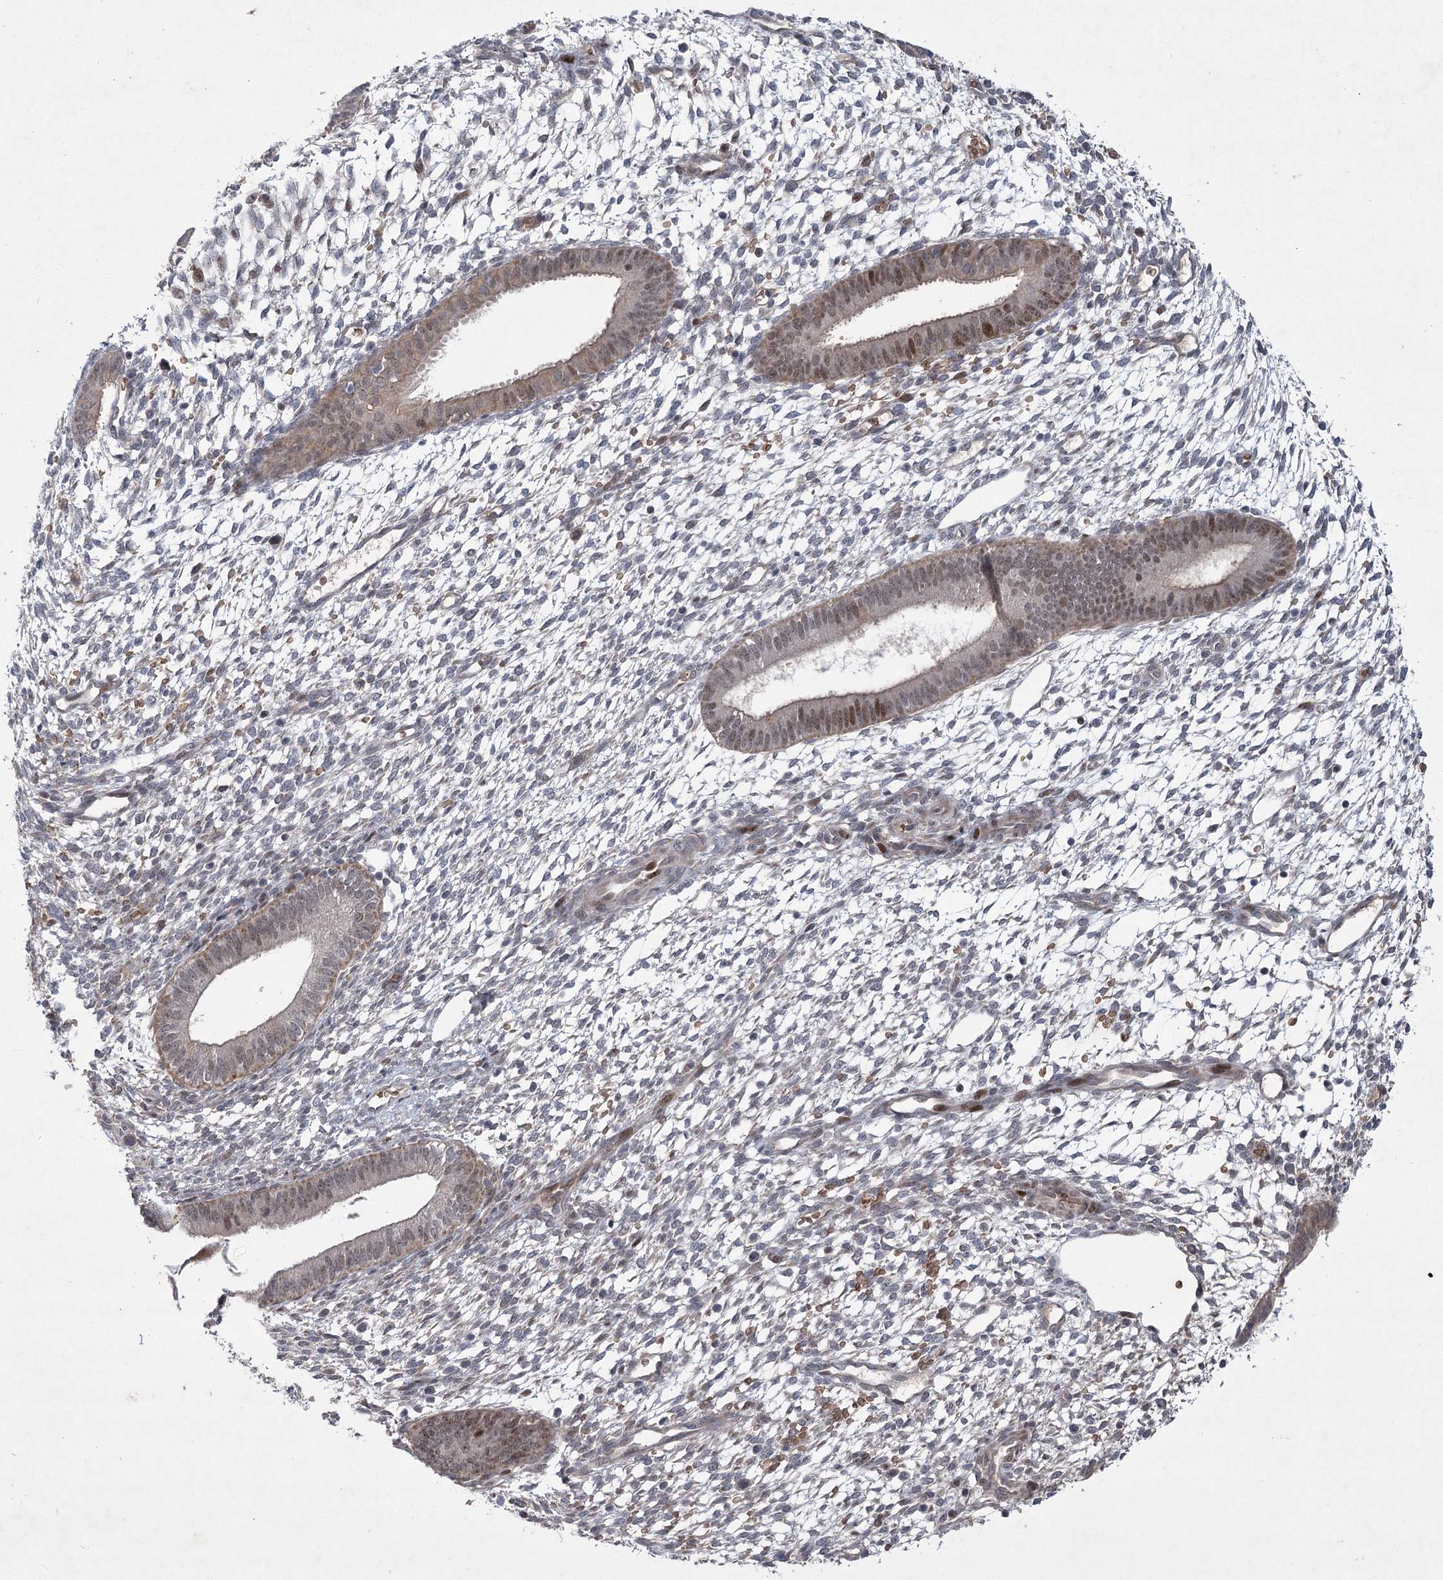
{"staining": {"intensity": "negative", "quantity": "none", "location": "none"}, "tissue": "endometrium", "cell_type": "Cells in endometrial stroma", "image_type": "normal", "snomed": [{"axis": "morphology", "description": "Normal tissue, NOS"}, {"axis": "topography", "description": "Endometrium"}], "caption": "DAB immunohistochemical staining of unremarkable human endometrium reveals no significant expression in cells in endometrial stroma. The staining is performed using DAB (3,3'-diaminobenzidine) brown chromogen with nuclei counter-stained in using hematoxylin.", "gene": "NSMCE4A", "patient": {"sex": "female", "age": 46}}